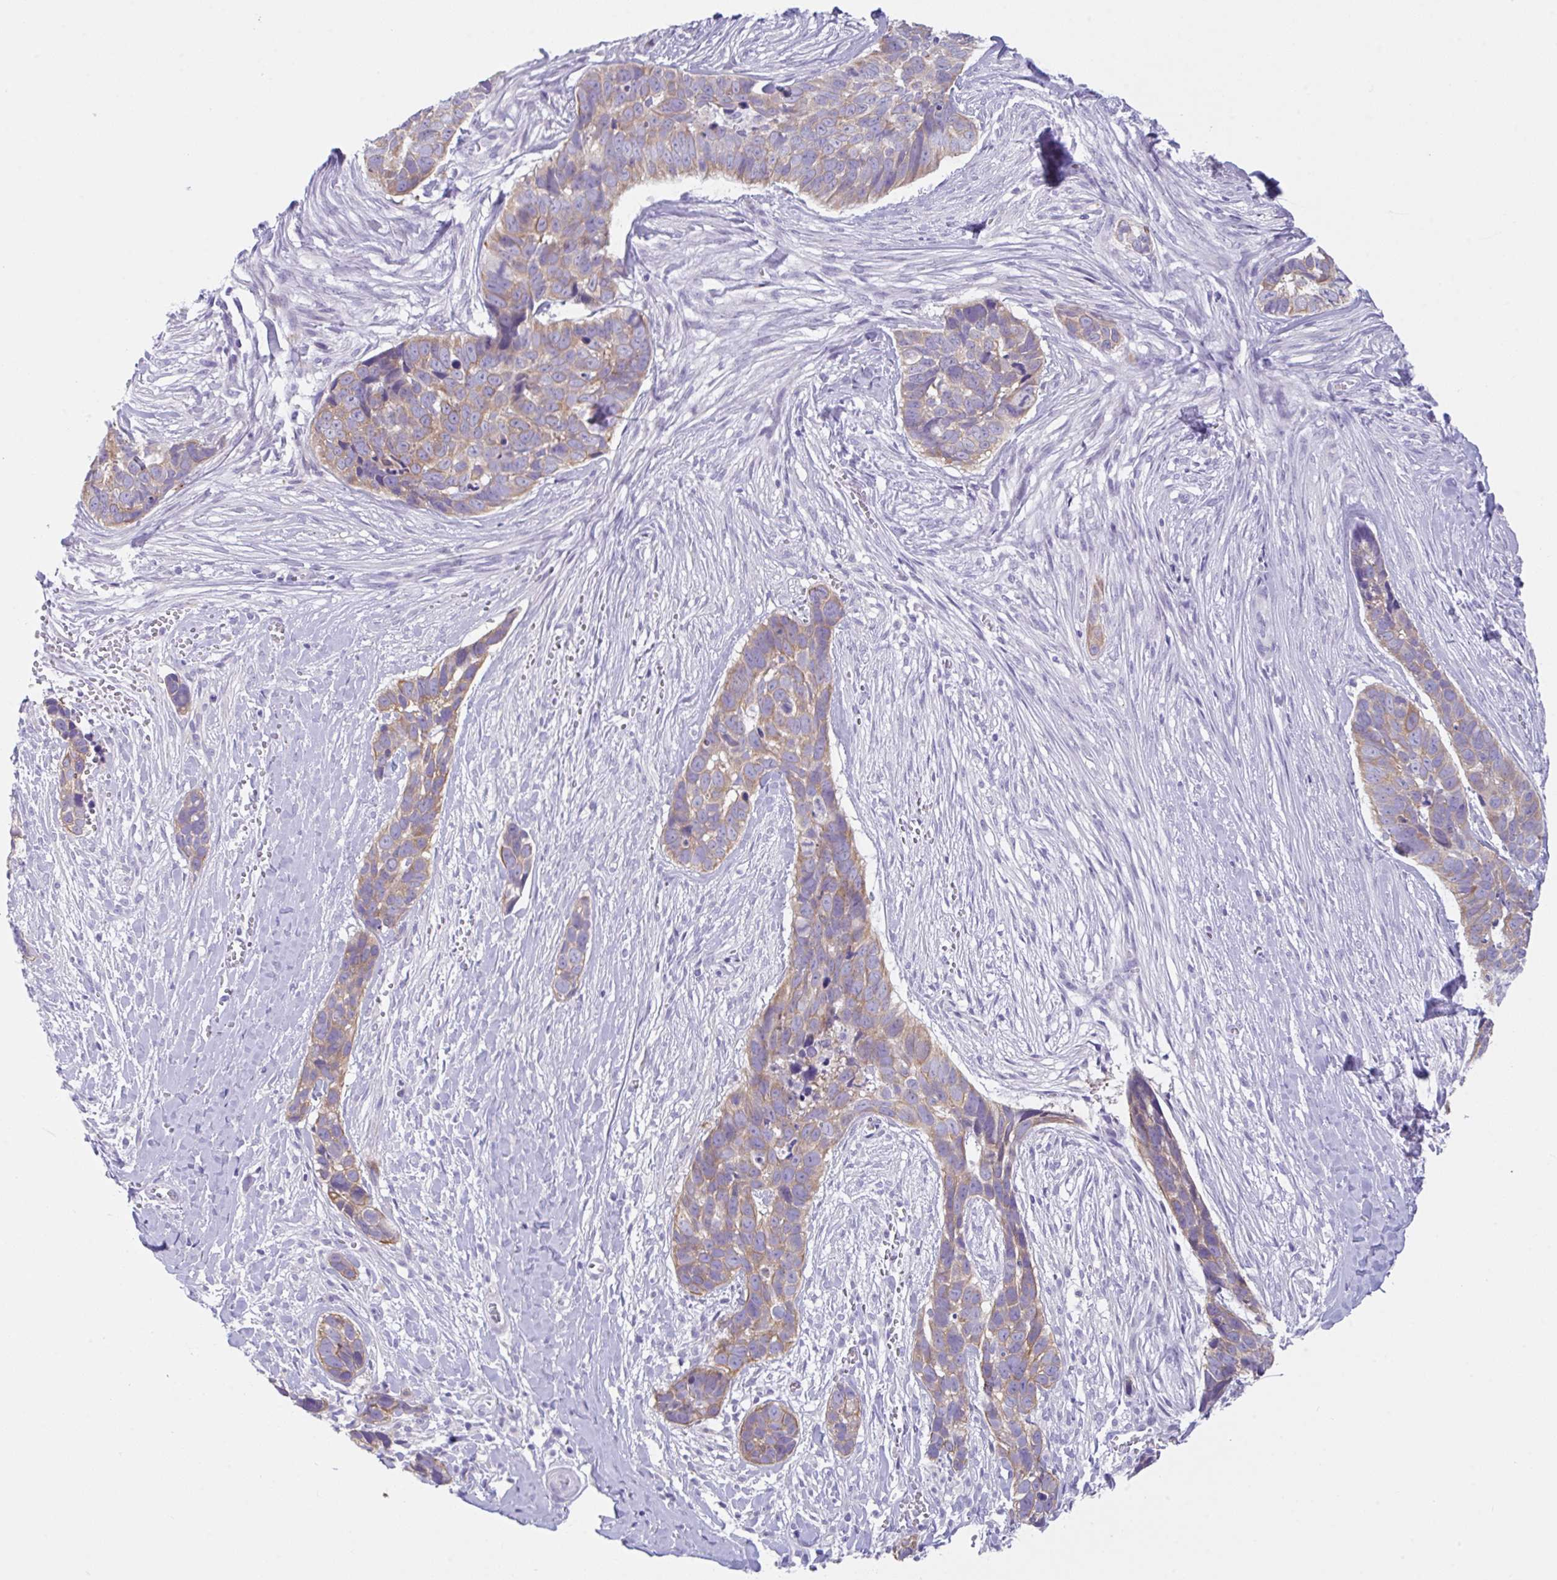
{"staining": {"intensity": "moderate", "quantity": "25%-75%", "location": "cytoplasmic/membranous"}, "tissue": "skin cancer", "cell_type": "Tumor cells", "image_type": "cancer", "snomed": [{"axis": "morphology", "description": "Basal cell carcinoma"}, {"axis": "topography", "description": "Skin"}], "caption": "About 25%-75% of tumor cells in skin cancer (basal cell carcinoma) display moderate cytoplasmic/membranous protein expression as visualized by brown immunohistochemical staining.", "gene": "TRAF4", "patient": {"sex": "female", "age": 82}}